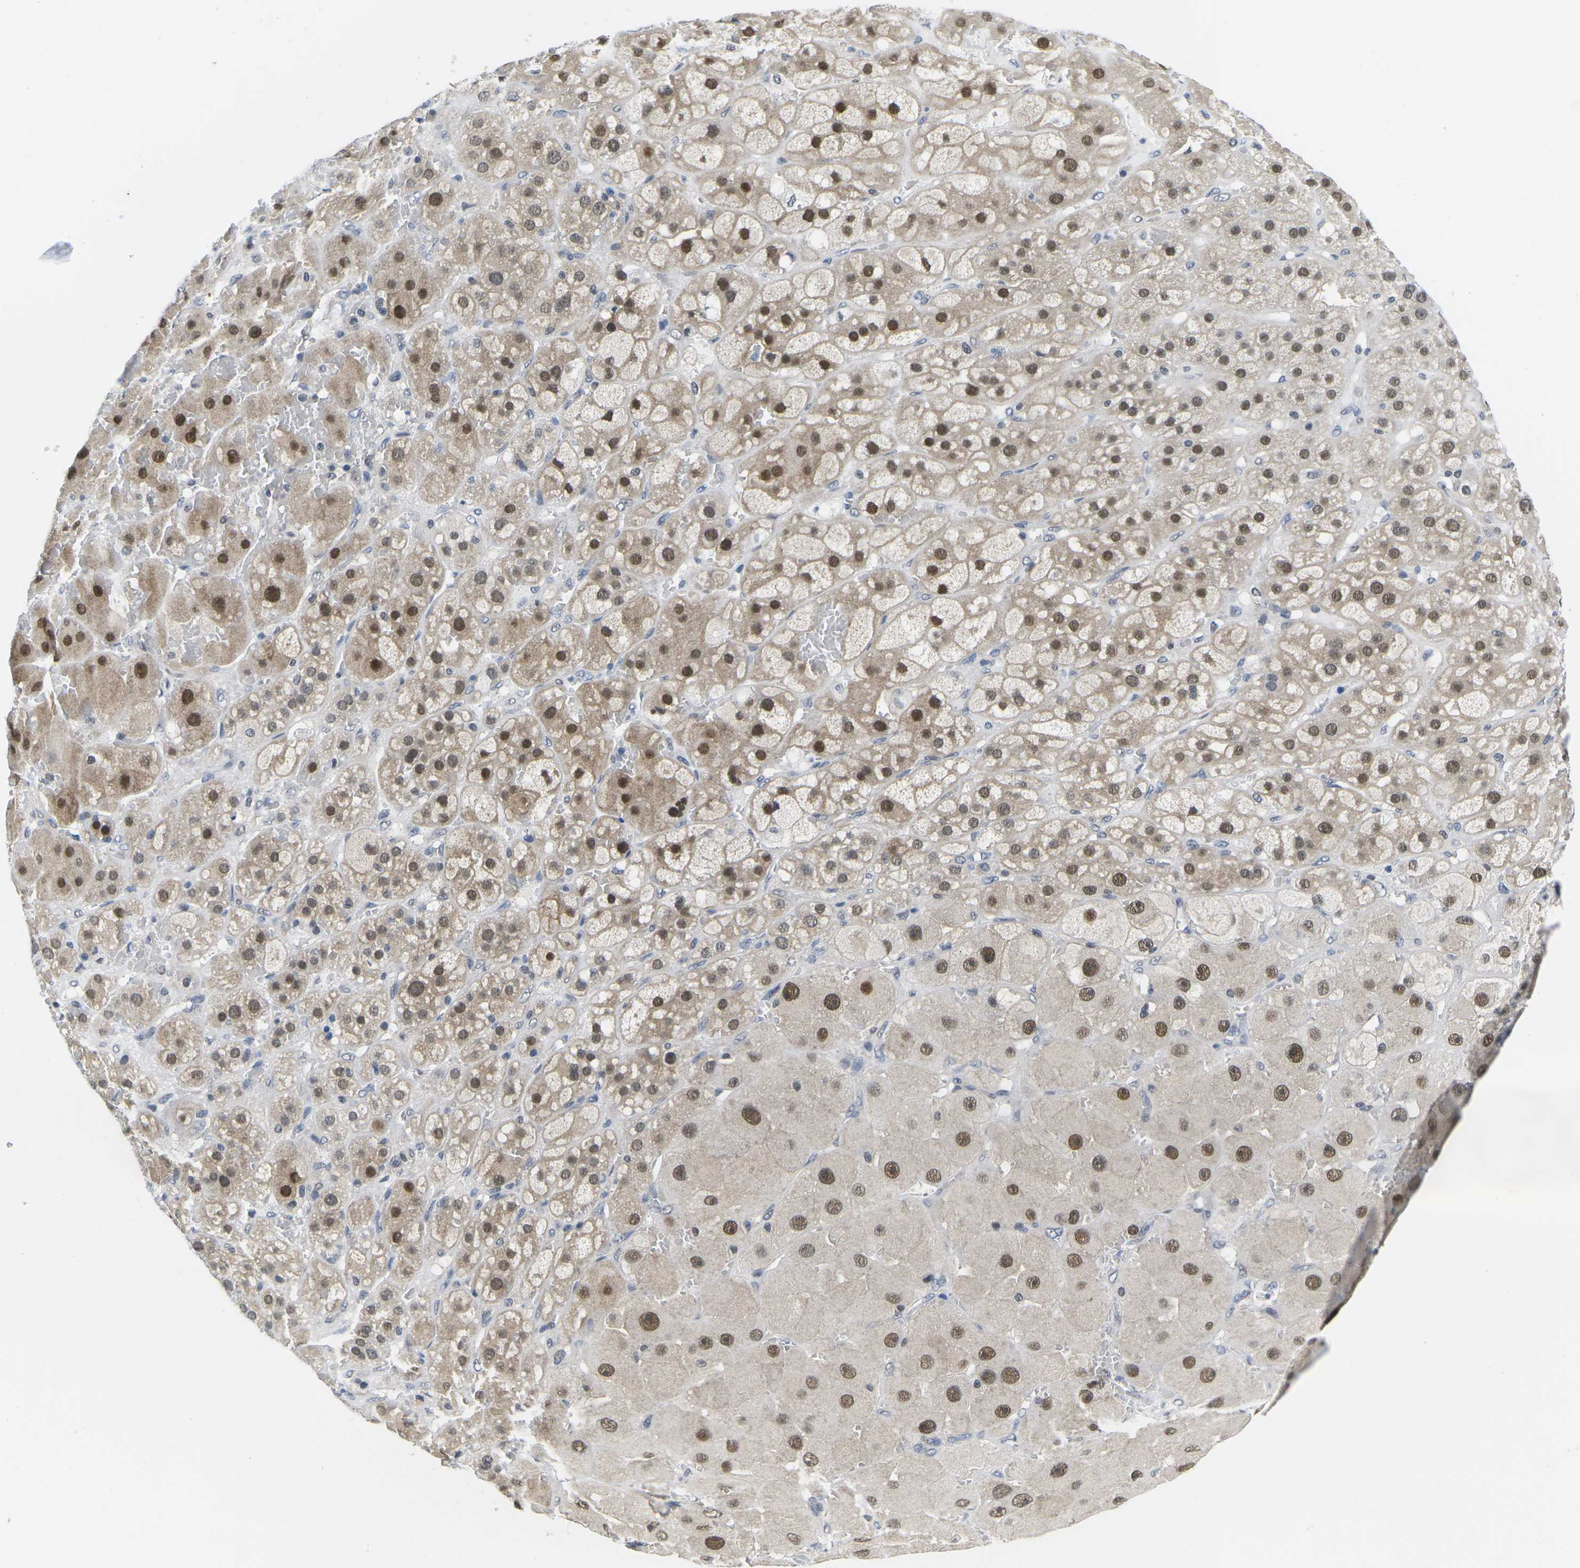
{"staining": {"intensity": "moderate", "quantity": ">75%", "location": "cytoplasmic/membranous,nuclear"}, "tissue": "adrenal gland", "cell_type": "Glandular cells", "image_type": "normal", "snomed": [{"axis": "morphology", "description": "Normal tissue, NOS"}, {"axis": "topography", "description": "Adrenal gland"}], "caption": "Immunohistochemistry (IHC) of benign adrenal gland shows medium levels of moderate cytoplasmic/membranous,nuclear expression in approximately >75% of glandular cells.", "gene": "UBA7", "patient": {"sex": "female", "age": 47}}